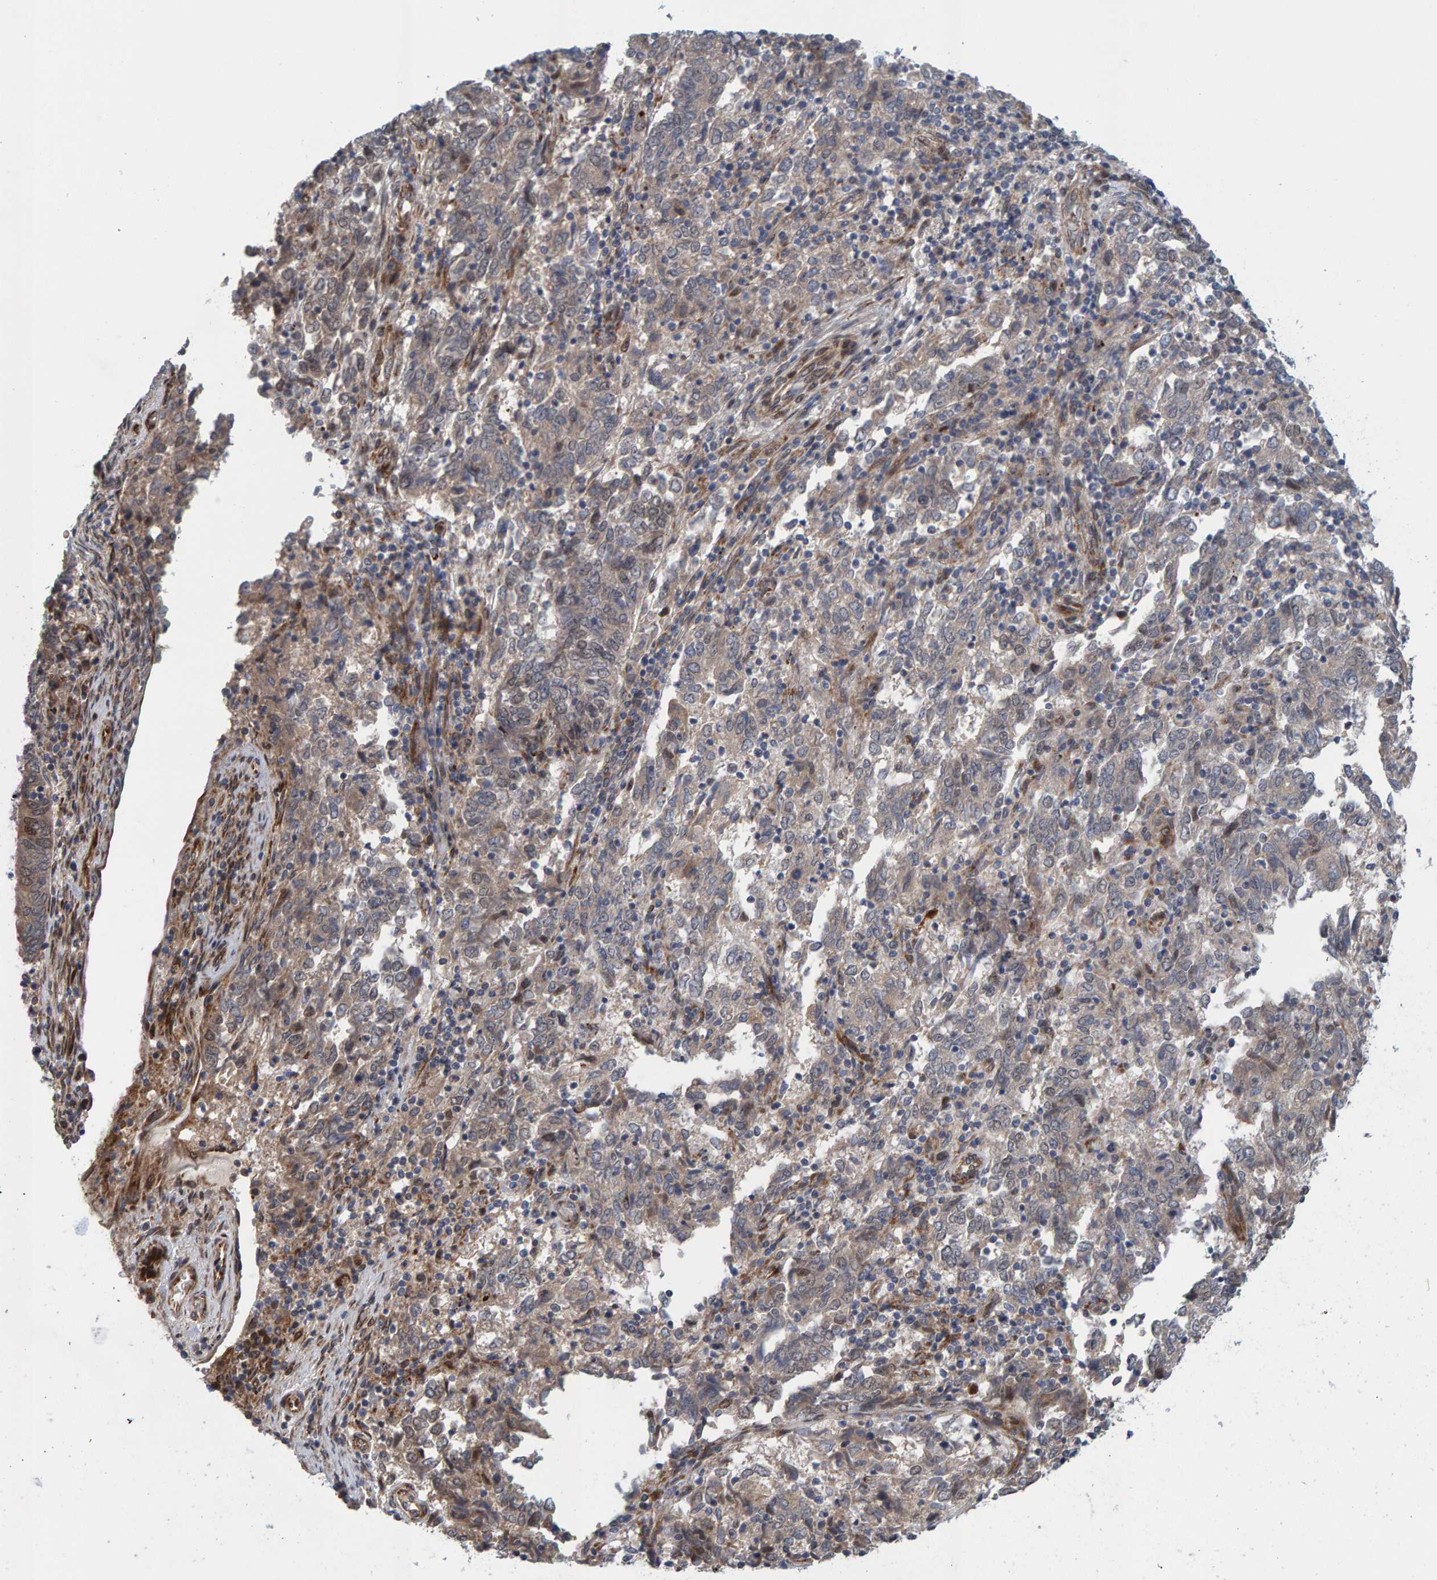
{"staining": {"intensity": "weak", "quantity": "<25%", "location": "cytoplasmic/membranous"}, "tissue": "endometrial cancer", "cell_type": "Tumor cells", "image_type": "cancer", "snomed": [{"axis": "morphology", "description": "Adenocarcinoma, NOS"}, {"axis": "topography", "description": "Endometrium"}], "caption": "A high-resolution photomicrograph shows immunohistochemistry staining of adenocarcinoma (endometrial), which reveals no significant positivity in tumor cells.", "gene": "MFSD6L", "patient": {"sex": "female", "age": 80}}